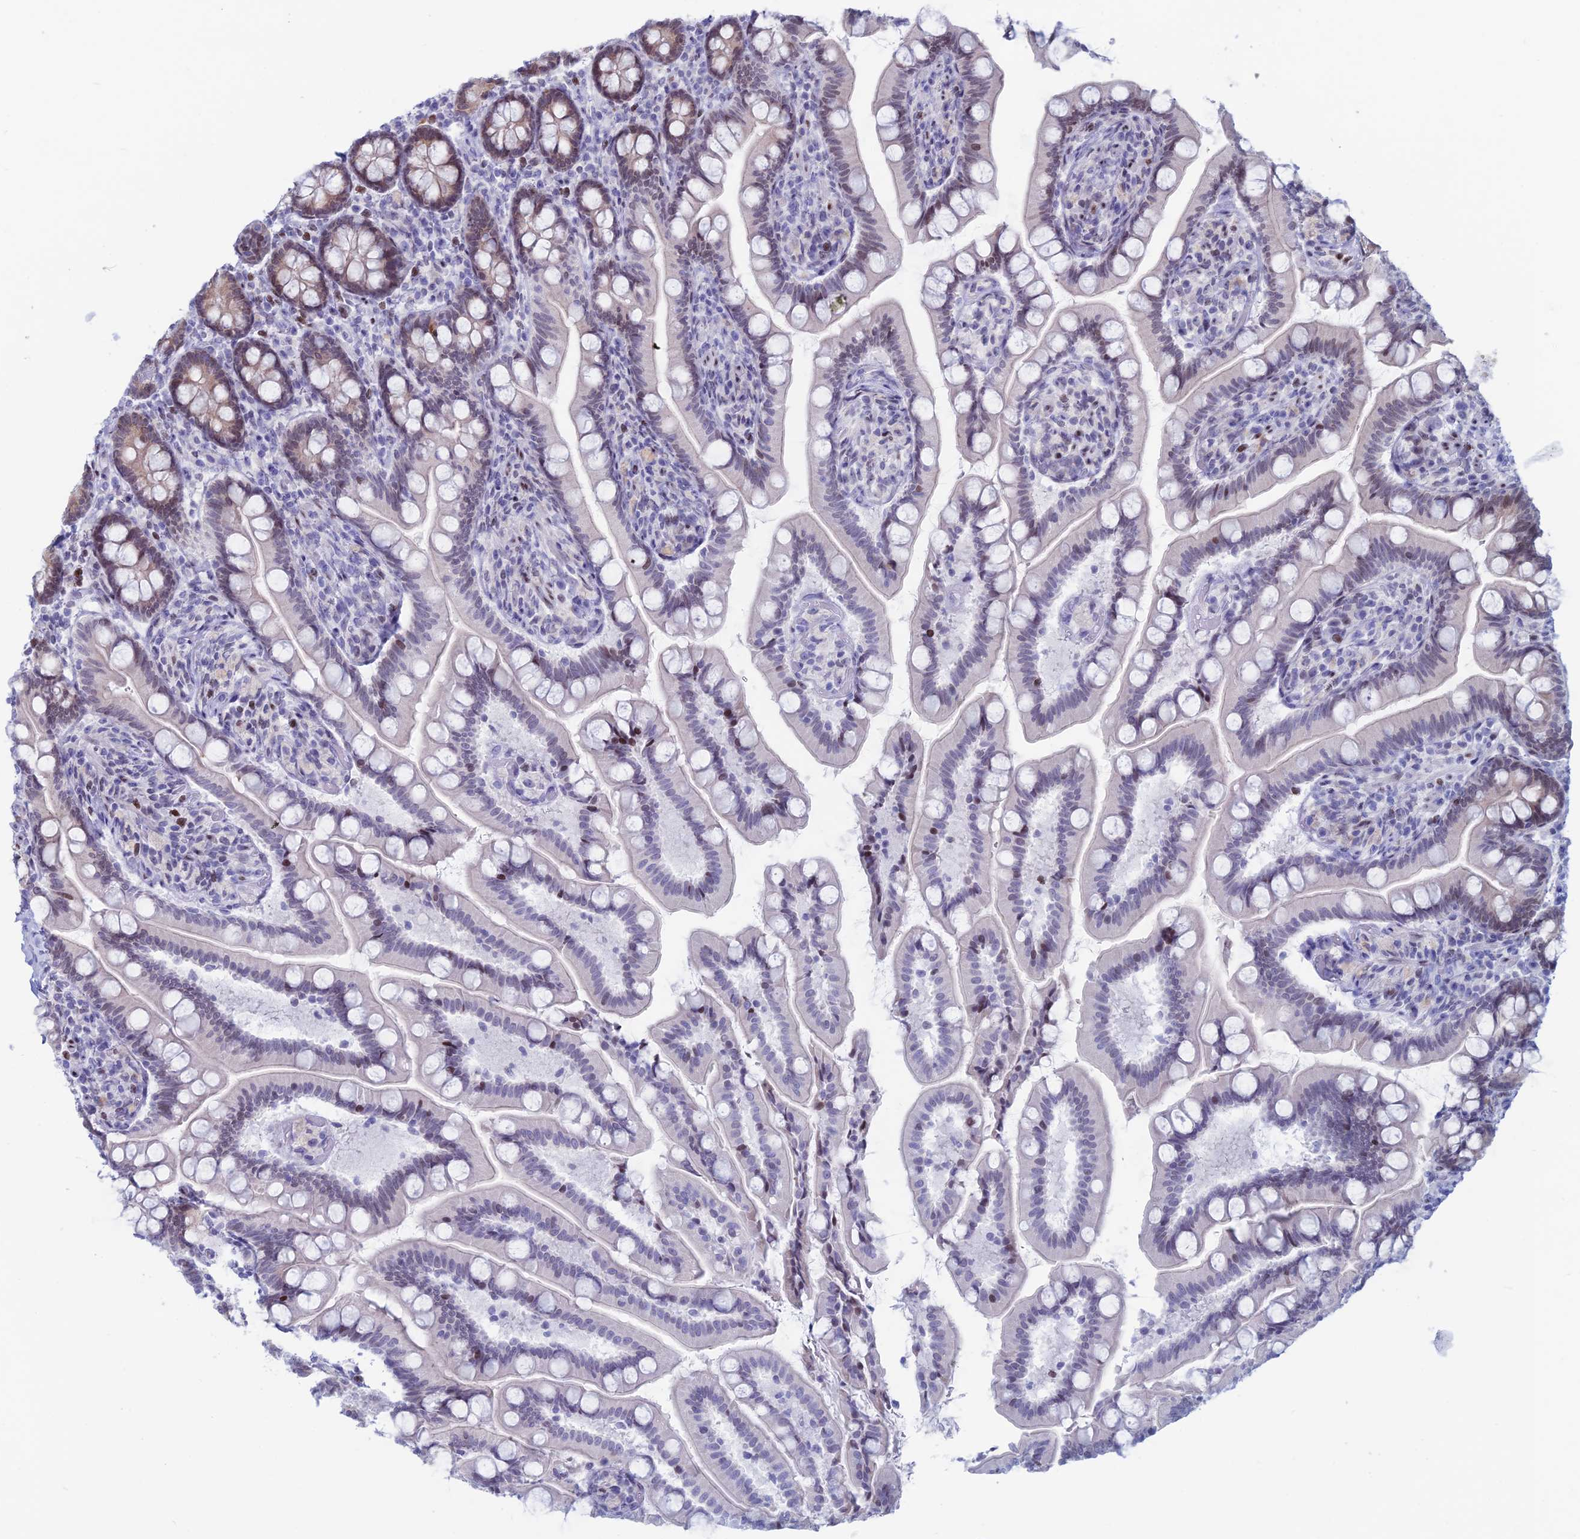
{"staining": {"intensity": "moderate", "quantity": "<25%", "location": "nuclear"}, "tissue": "small intestine", "cell_type": "Glandular cells", "image_type": "normal", "snomed": [{"axis": "morphology", "description": "Normal tissue, NOS"}, {"axis": "topography", "description": "Small intestine"}], "caption": "High-power microscopy captured an immunohistochemistry histopathology image of benign small intestine, revealing moderate nuclear positivity in approximately <25% of glandular cells.", "gene": "CERS6", "patient": {"sex": "female", "age": 64}}